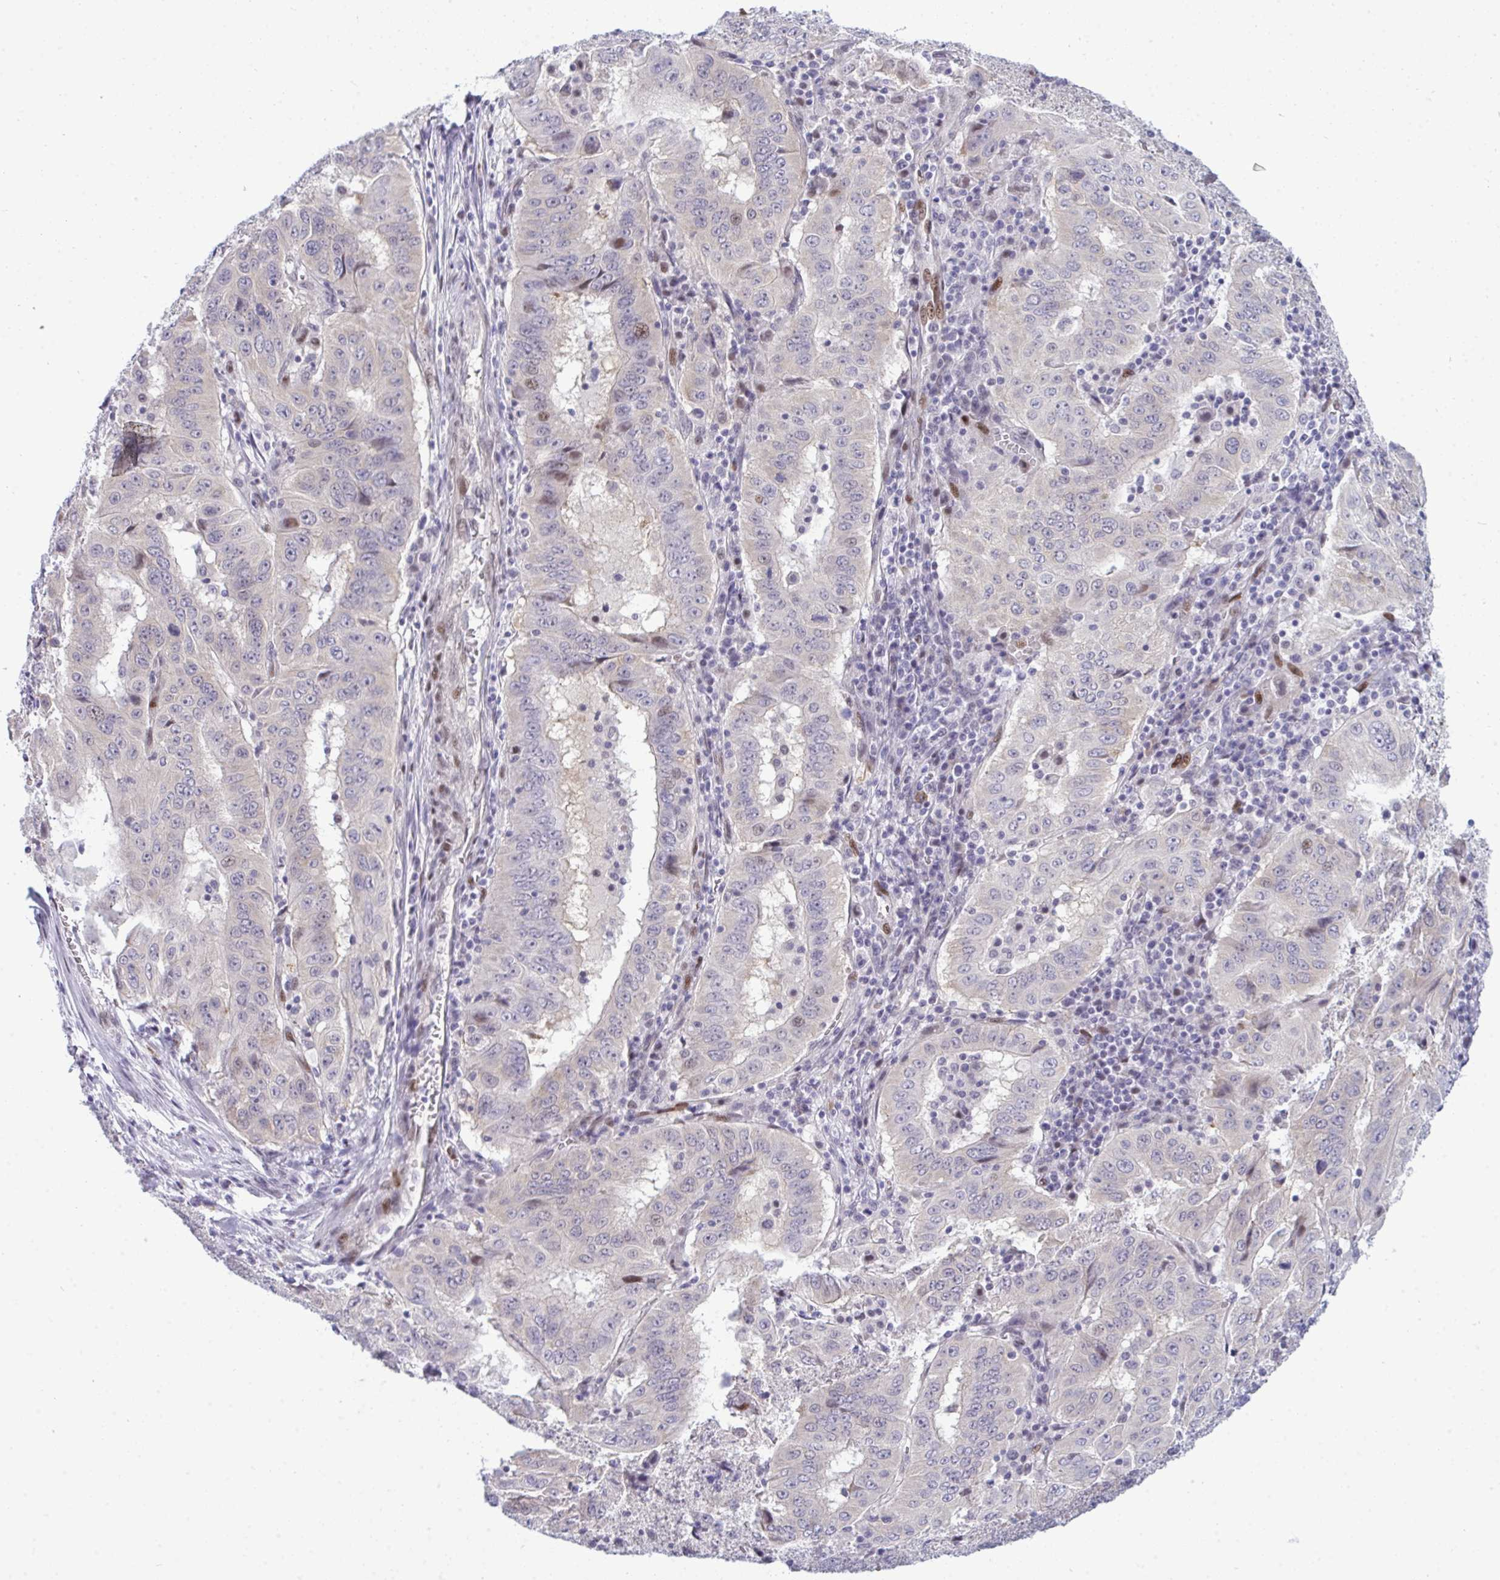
{"staining": {"intensity": "moderate", "quantity": "<25%", "location": "nuclear"}, "tissue": "pancreatic cancer", "cell_type": "Tumor cells", "image_type": "cancer", "snomed": [{"axis": "morphology", "description": "Adenocarcinoma, NOS"}, {"axis": "topography", "description": "Pancreas"}], "caption": "This micrograph displays adenocarcinoma (pancreatic) stained with IHC to label a protein in brown. The nuclear of tumor cells show moderate positivity for the protein. Nuclei are counter-stained blue.", "gene": "TAB1", "patient": {"sex": "male", "age": 63}}